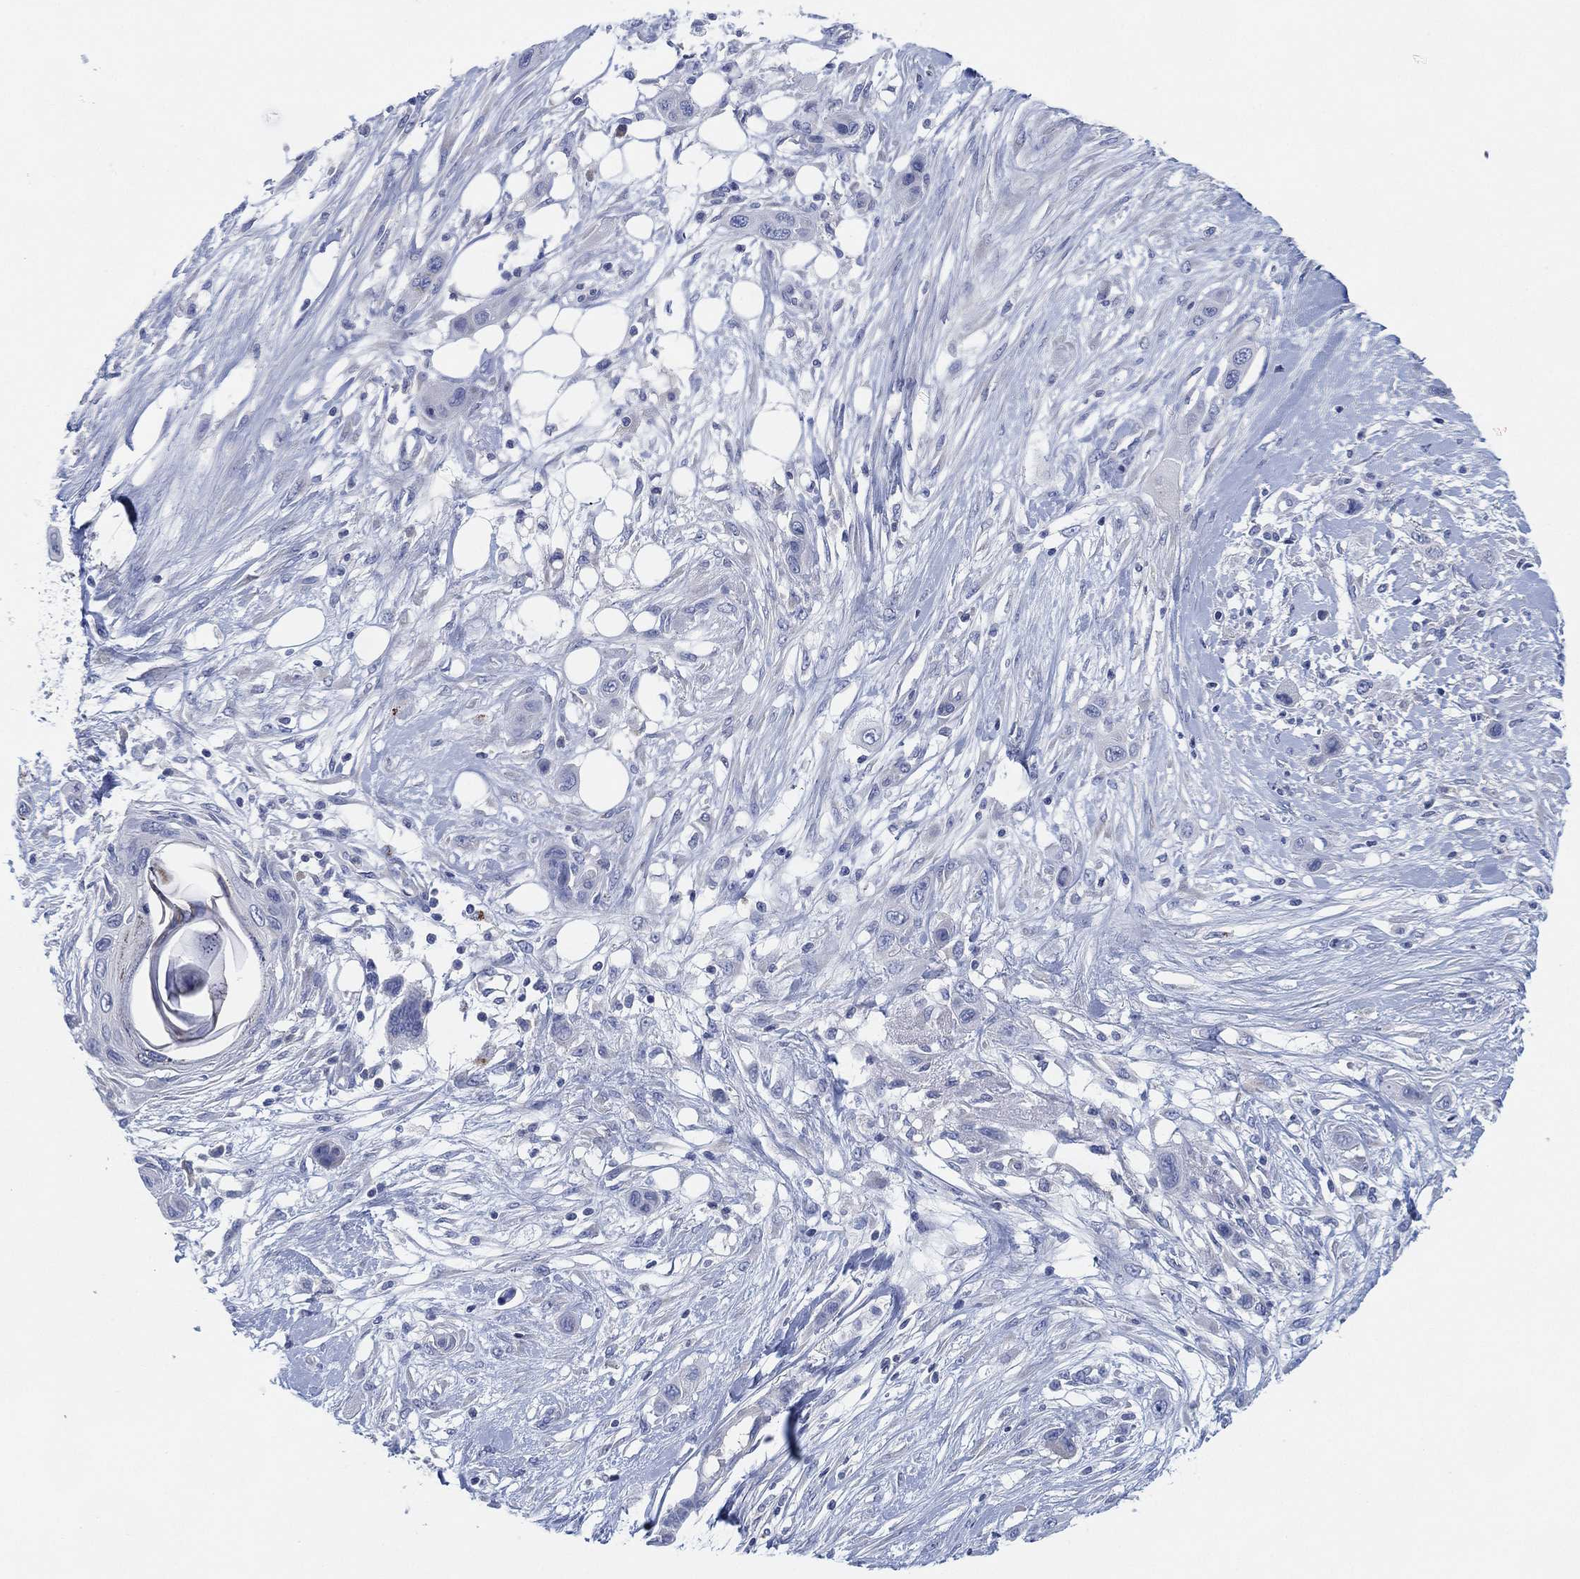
{"staining": {"intensity": "negative", "quantity": "none", "location": "none"}, "tissue": "skin cancer", "cell_type": "Tumor cells", "image_type": "cancer", "snomed": [{"axis": "morphology", "description": "Squamous cell carcinoma, NOS"}, {"axis": "topography", "description": "Skin"}], "caption": "A high-resolution photomicrograph shows immunohistochemistry (IHC) staining of skin cancer, which demonstrates no significant staining in tumor cells.", "gene": "ADAD2", "patient": {"sex": "male", "age": 79}}